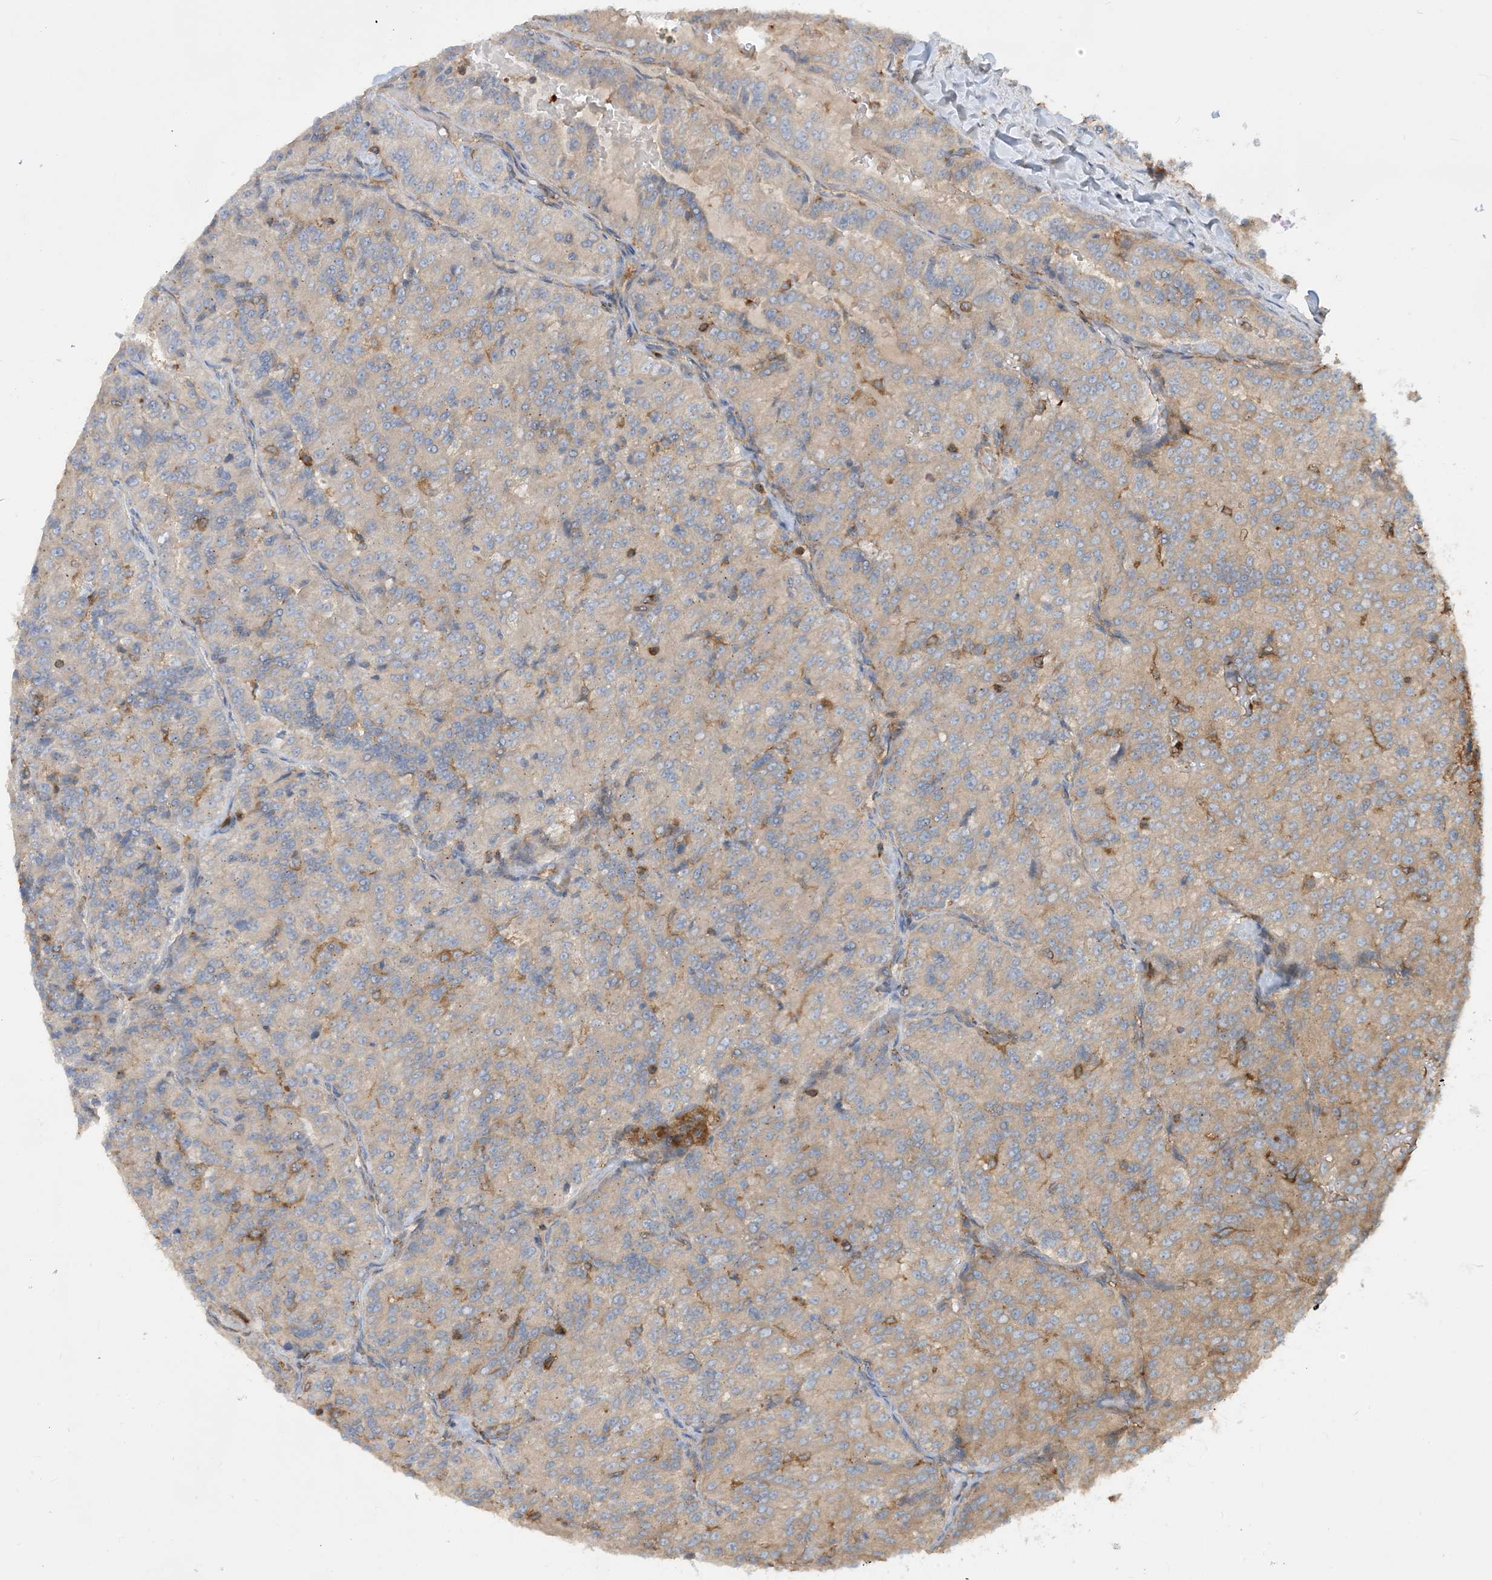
{"staining": {"intensity": "weak", "quantity": "<25%", "location": "cytoplasmic/membranous"}, "tissue": "renal cancer", "cell_type": "Tumor cells", "image_type": "cancer", "snomed": [{"axis": "morphology", "description": "Adenocarcinoma, NOS"}, {"axis": "topography", "description": "Kidney"}], "caption": "A histopathology image of human renal adenocarcinoma is negative for staining in tumor cells.", "gene": "SFMBT2", "patient": {"sex": "female", "age": 63}}